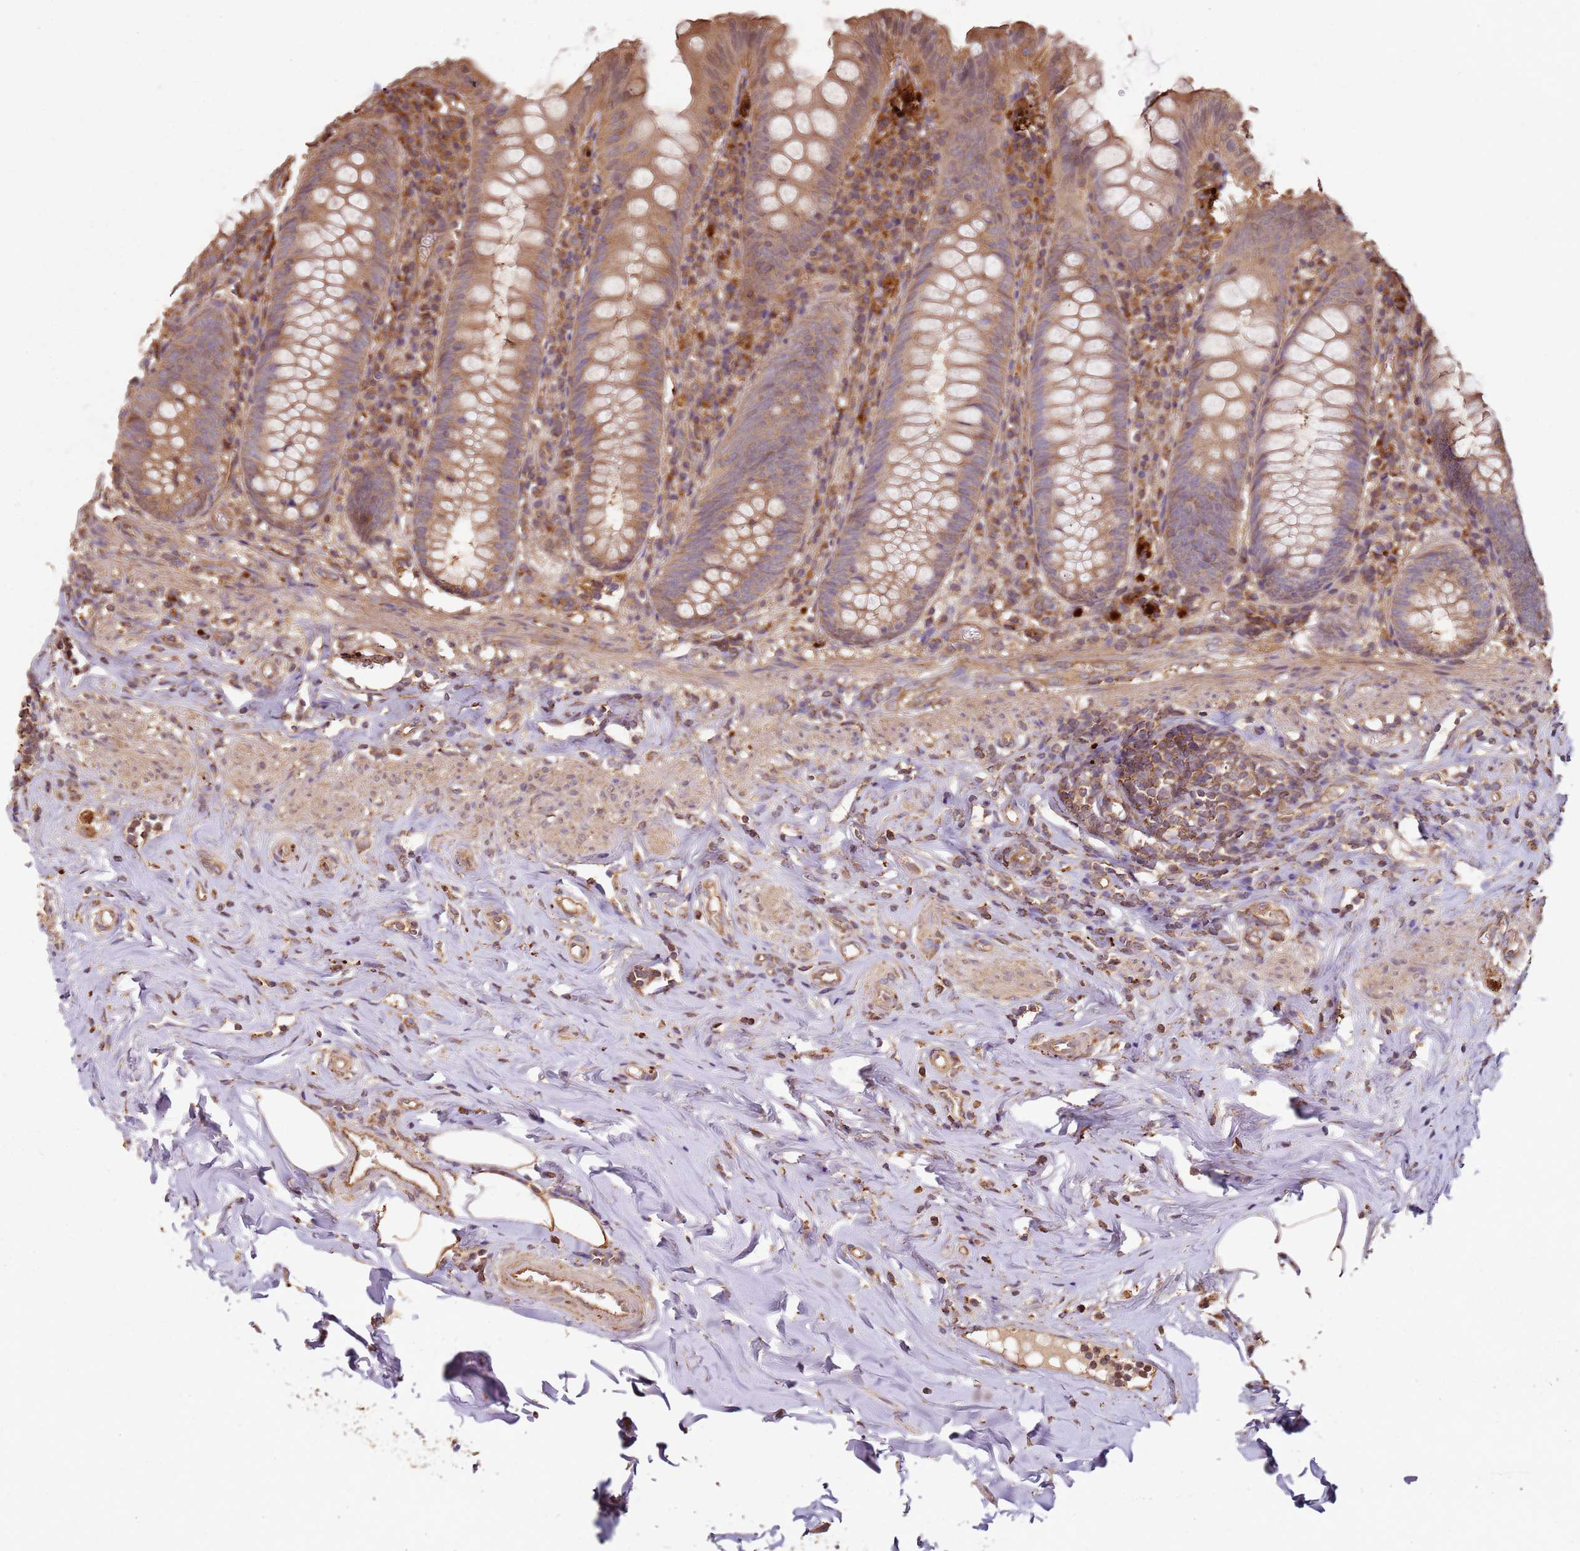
{"staining": {"intensity": "moderate", "quantity": ">75%", "location": "cytoplasmic/membranous"}, "tissue": "appendix", "cell_type": "Glandular cells", "image_type": "normal", "snomed": [{"axis": "morphology", "description": "Normal tissue, NOS"}, {"axis": "topography", "description": "Appendix"}], "caption": "IHC (DAB) staining of benign human appendix demonstrates moderate cytoplasmic/membranous protein expression in about >75% of glandular cells.", "gene": "SCGB2B2", "patient": {"sex": "female", "age": 54}}